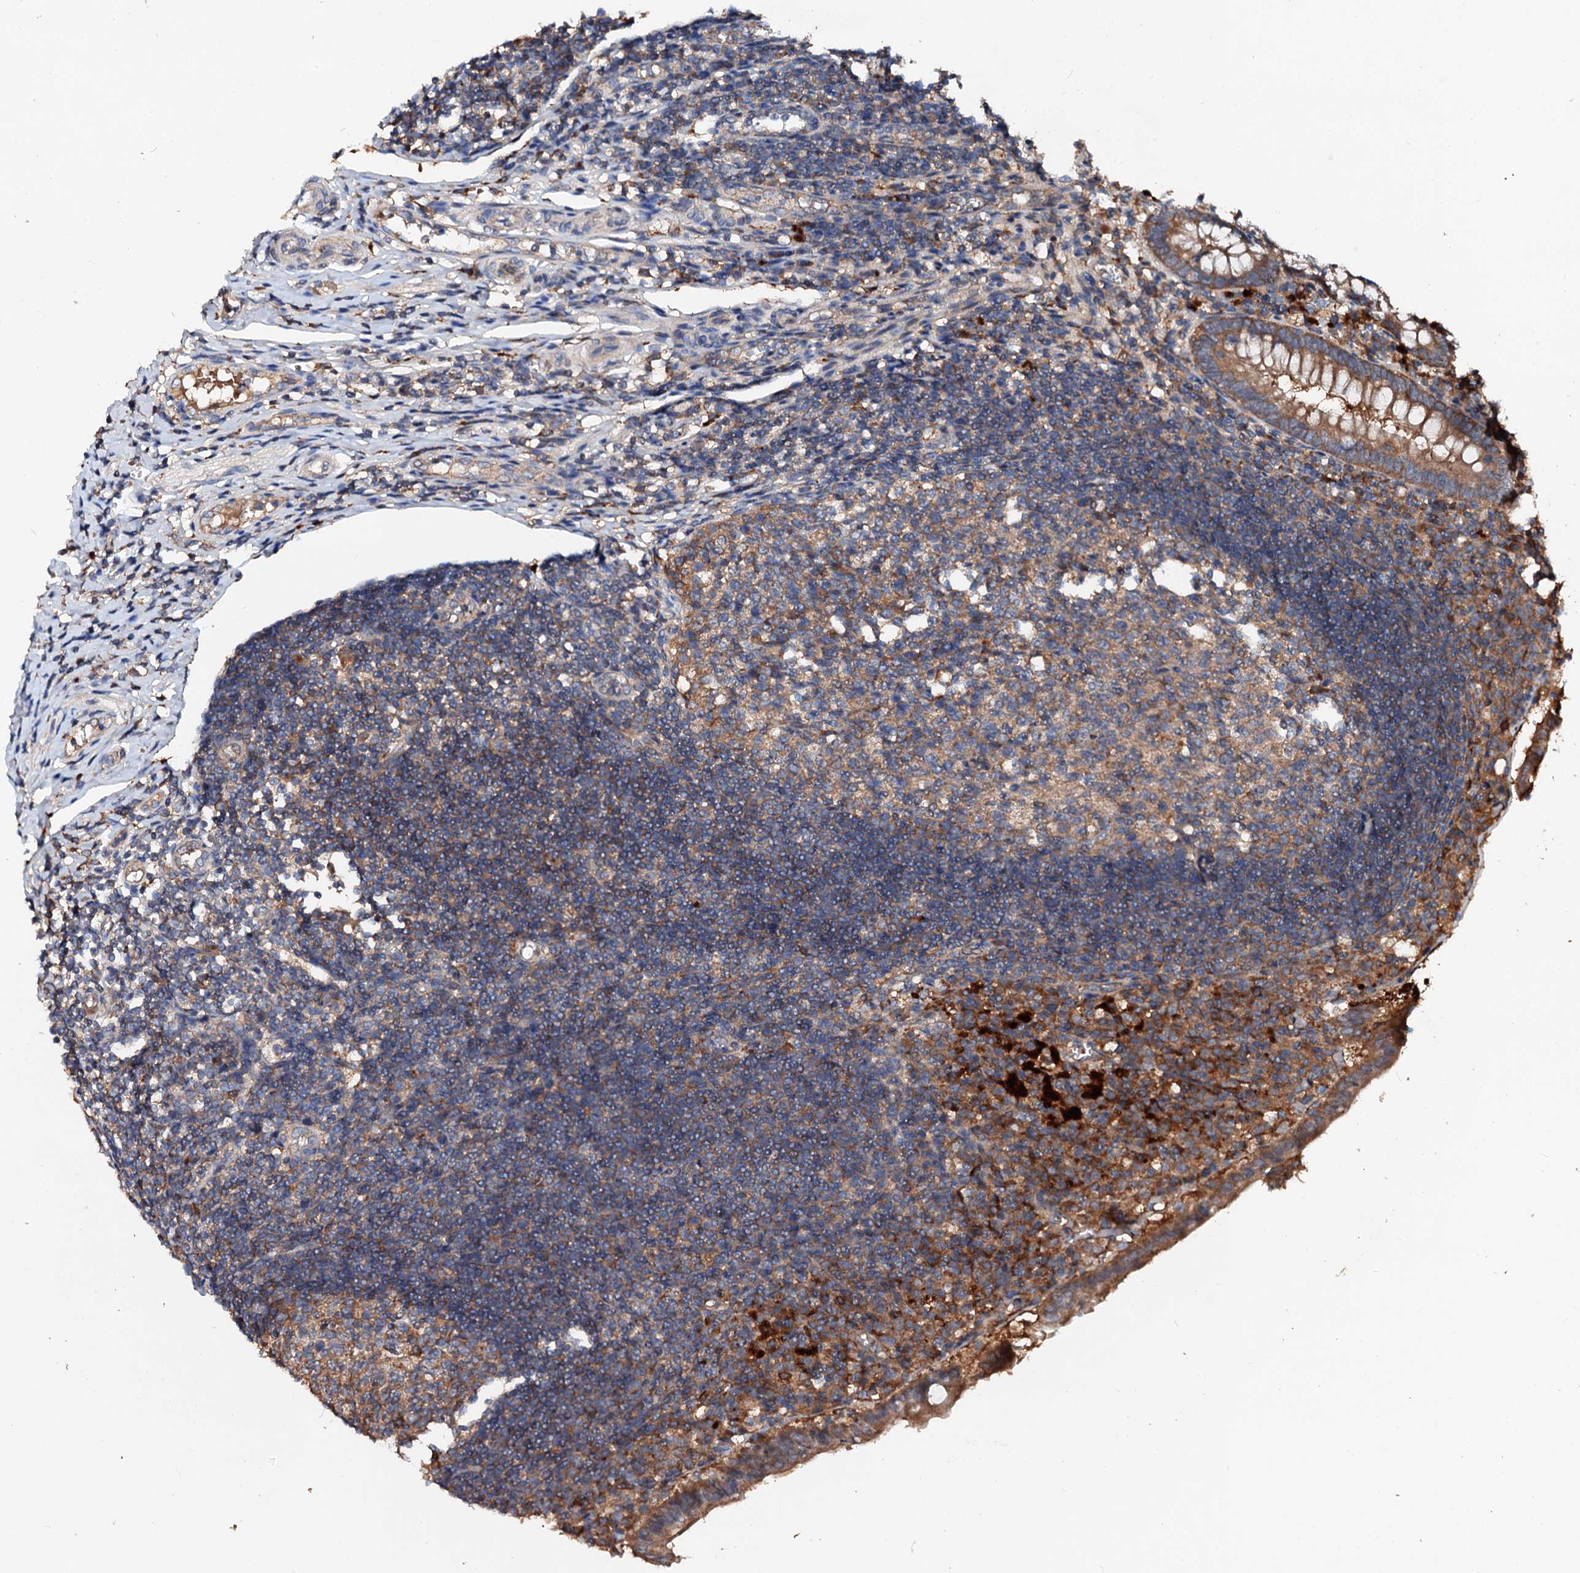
{"staining": {"intensity": "moderate", "quantity": ">75%", "location": "cytoplasmic/membranous"}, "tissue": "appendix", "cell_type": "Glandular cells", "image_type": "normal", "snomed": [{"axis": "morphology", "description": "Normal tissue, NOS"}, {"axis": "topography", "description": "Appendix"}], "caption": "This is a histology image of immunohistochemistry (IHC) staining of normal appendix, which shows moderate positivity in the cytoplasmic/membranous of glandular cells.", "gene": "EXTL1", "patient": {"sex": "female", "age": 17}}